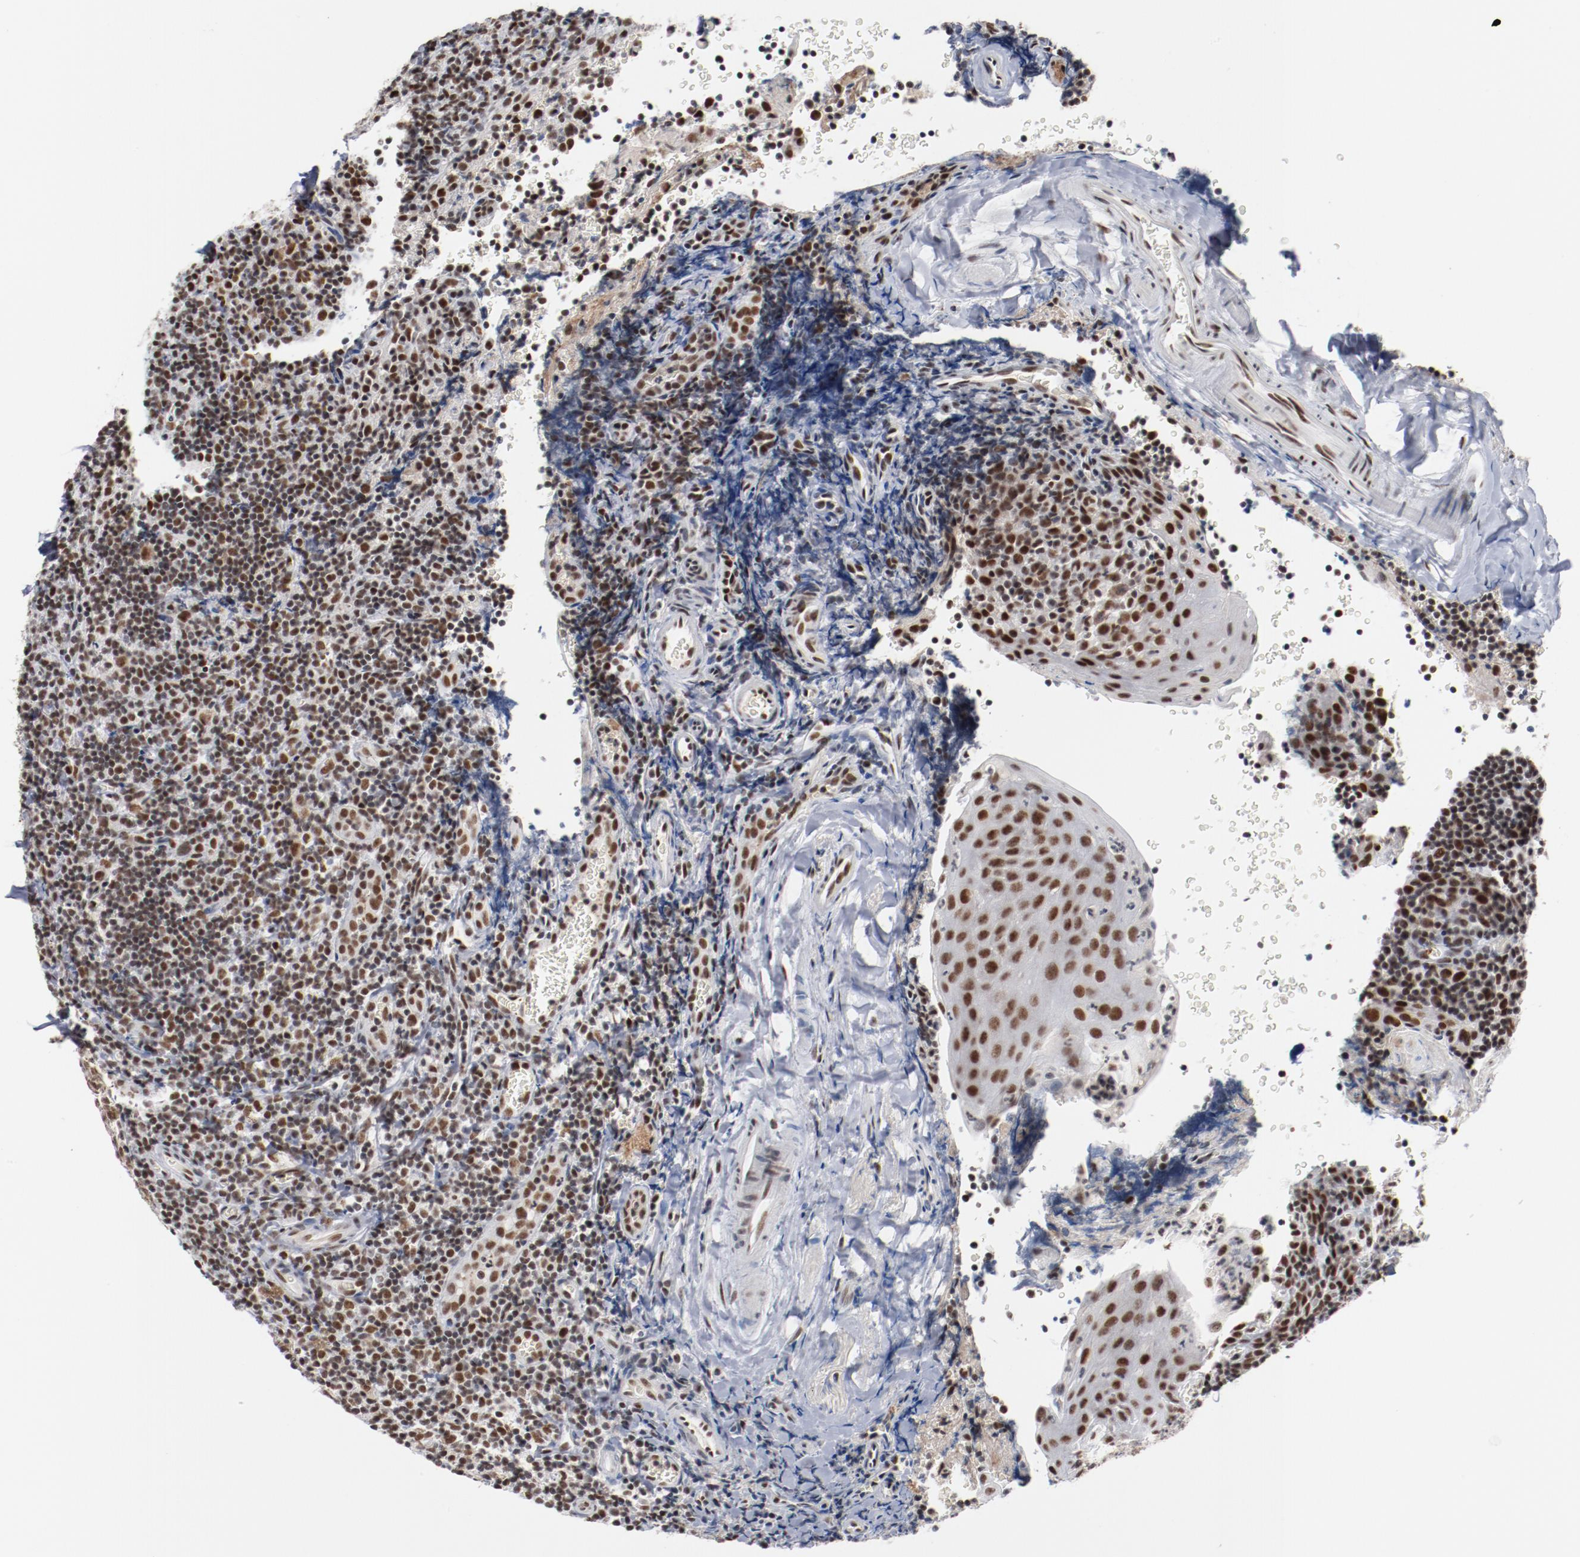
{"staining": {"intensity": "moderate", "quantity": ">75%", "location": "nuclear"}, "tissue": "tonsil", "cell_type": "Germinal center cells", "image_type": "normal", "snomed": [{"axis": "morphology", "description": "Normal tissue, NOS"}, {"axis": "topography", "description": "Tonsil"}], "caption": "A photomicrograph of tonsil stained for a protein displays moderate nuclear brown staining in germinal center cells. (DAB = brown stain, brightfield microscopy at high magnification).", "gene": "BUB3", "patient": {"sex": "male", "age": 20}}